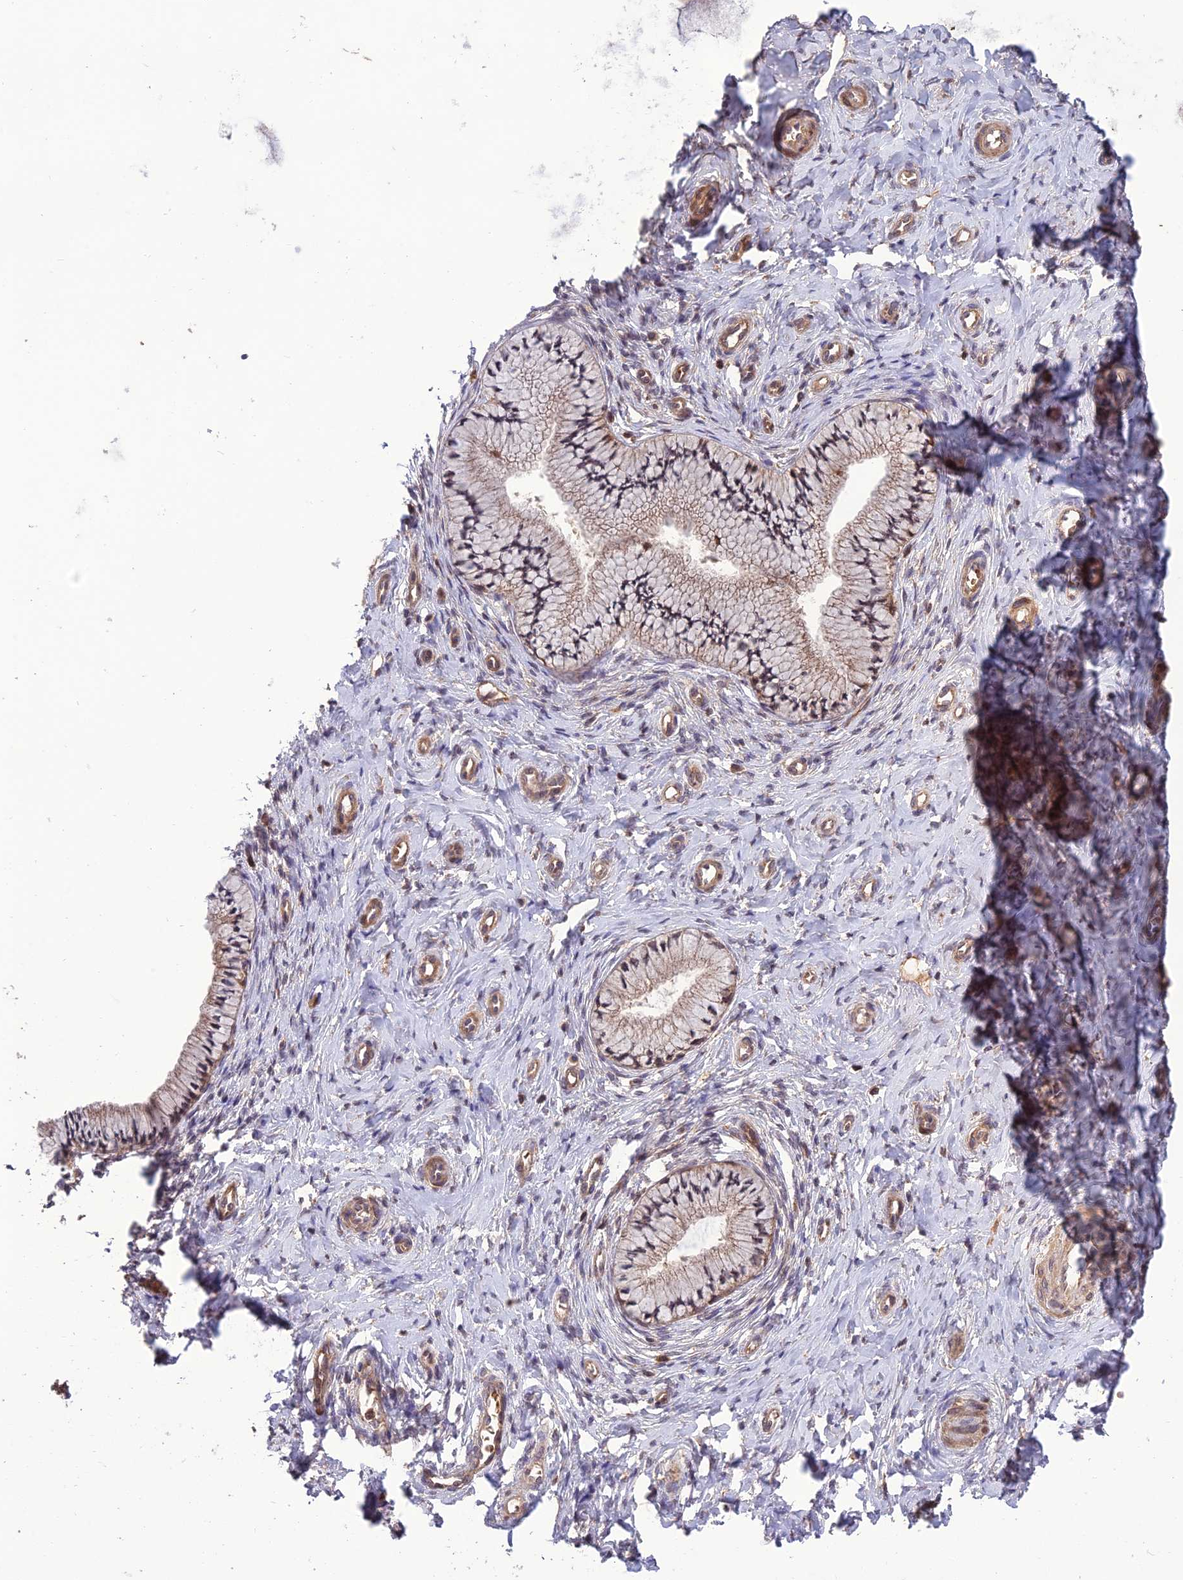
{"staining": {"intensity": "moderate", "quantity": "25%-75%", "location": "cytoplasmic/membranous"}, "tissue": "cervix", "cell_type": "Glandular cells", "image_type": "normal", "snomed": [{"axis": "morphology", "description": "Normal tissue, NOS"}, {"axis": "topography", "description": "Cervix"}], "caption": "Moderate cytoplasmic/membranous expression for a protein is seen in approximately 25%-75% of glandular cells of normal cervix using IHC.", "gene": "NDUFC1", "patient": {"sex": "female", "age": 36}}